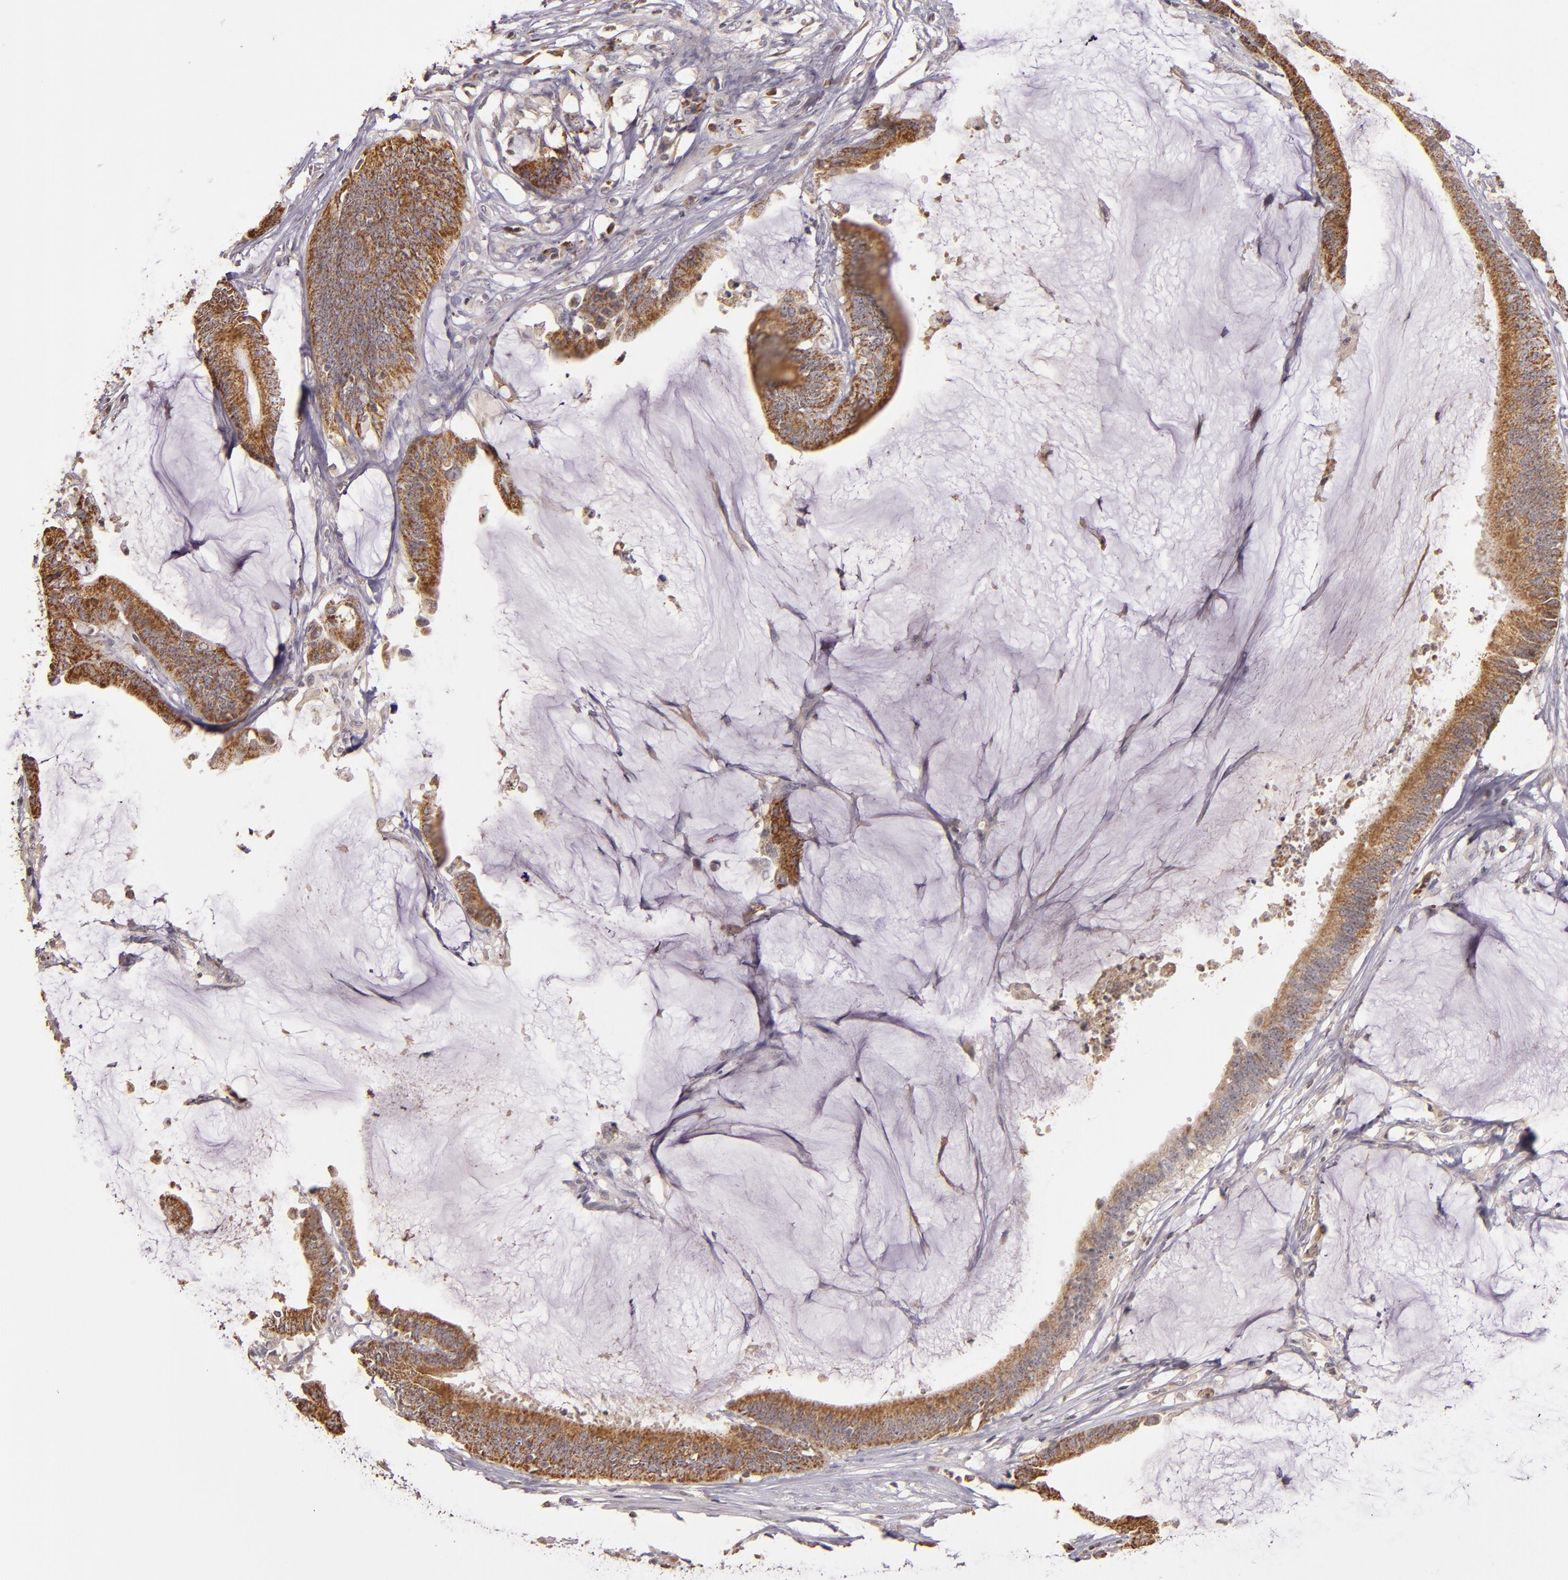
{"staining": {"intensity": "moderate", "quantity": ">75%", "location": "cytoplasmic/membranous"}, "tissue": "colorectal cancer", "cell_type": "Tumor cells", "image_type": "cancer", "snomed": [{"axis": "morphology", "description": "Adenocarcinoma, NOS"}, {"axis": "topography", "description": "Rectum"}], "caption": "About >75% of tumor cells in colorectal cancer (adenocarcinoma) show moderate cytoplasmic/membranous protein positivity as visualized by brown immunohistochemical staining.", "gene": "ABL1", "patient": {"sex": "female", "age": 66}}